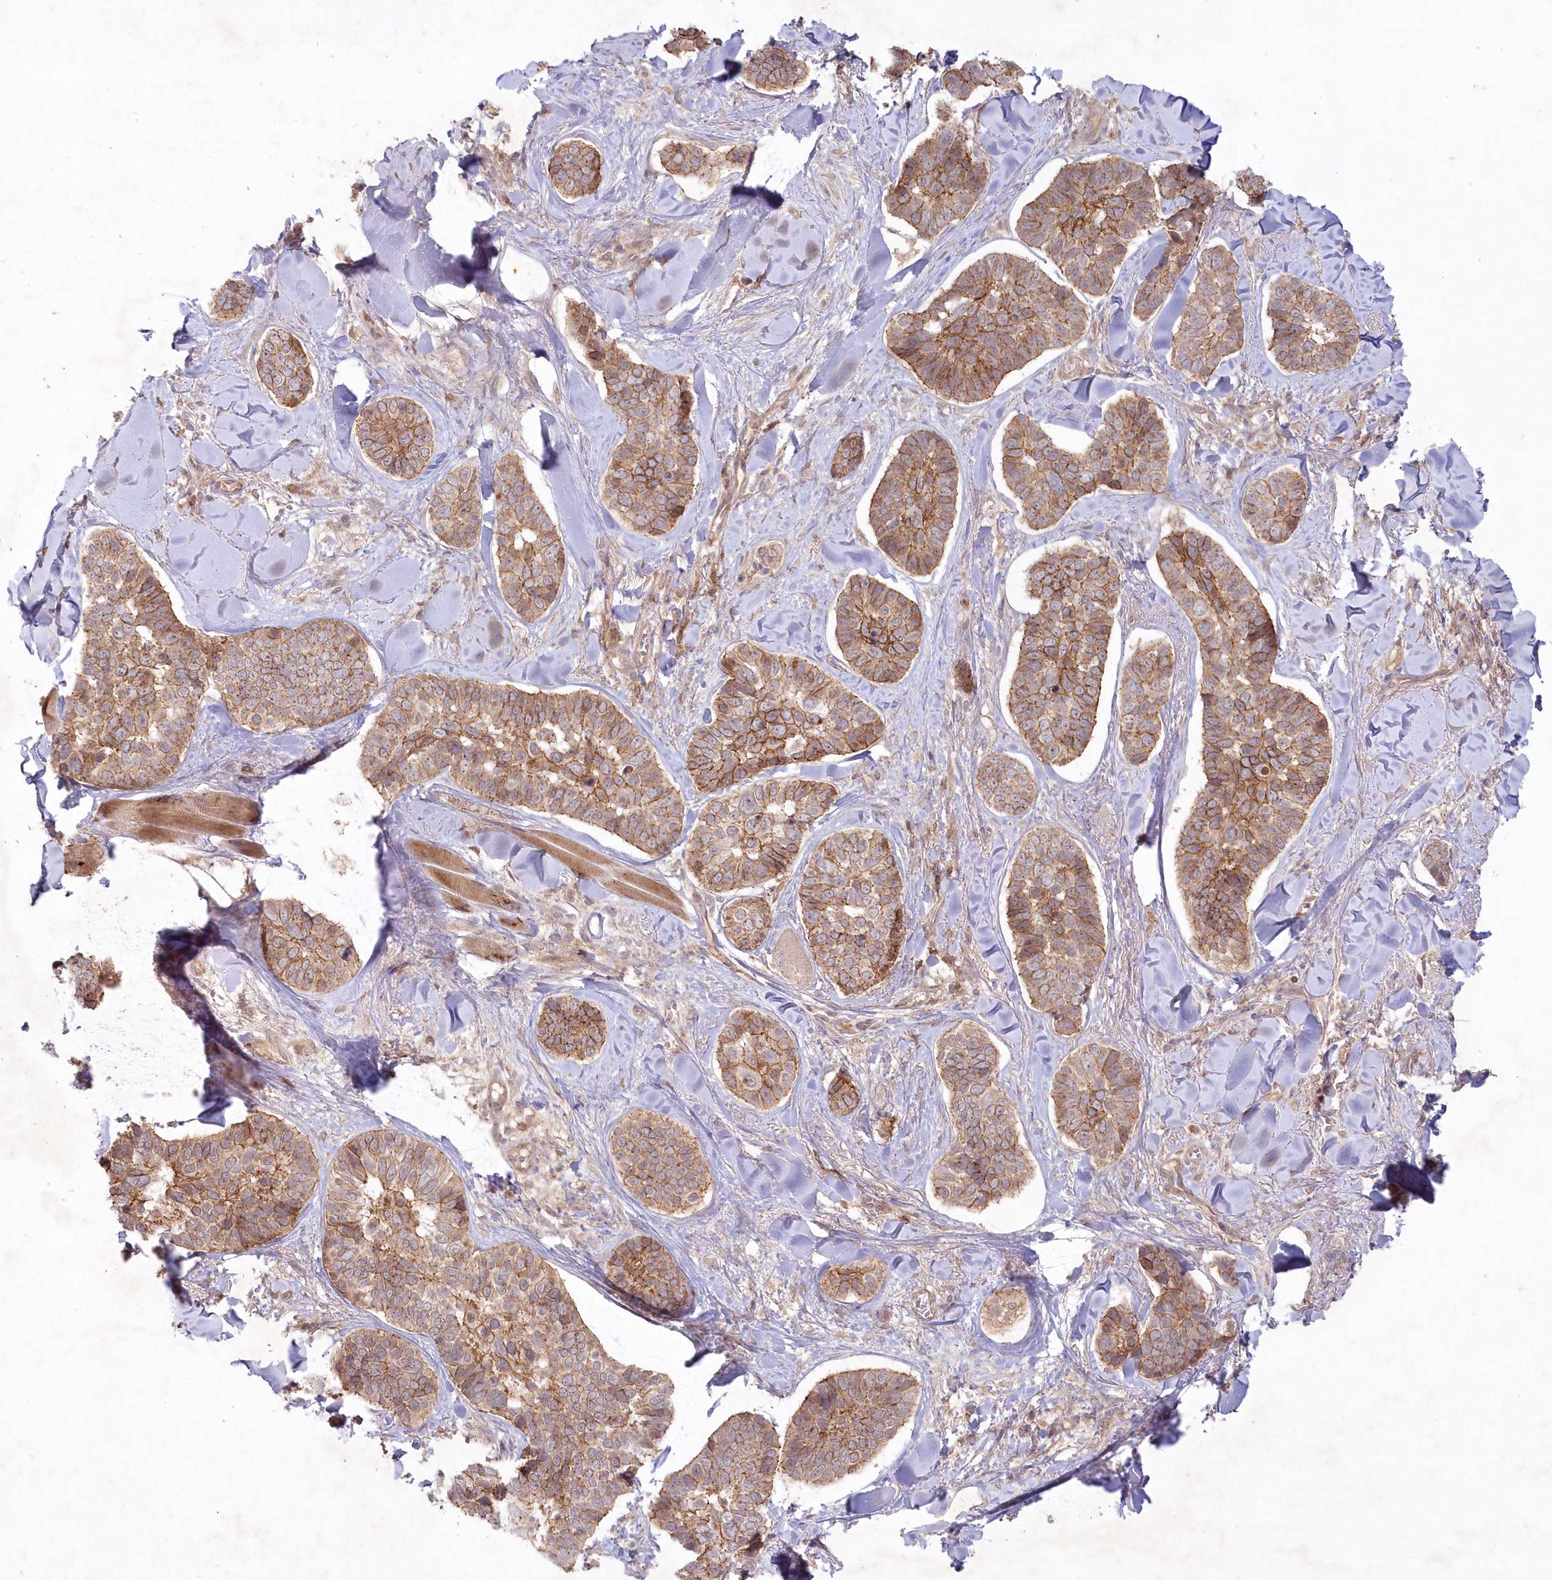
{"staining": {"intensity": "moderate", "quantity": ">75%", "location": "cytoplasmic/membranous"}, "tissue": "skin cancer", "cell_type": "Tumor cells", "image_type": "cancer", "snomed": [{"axis": "morphology", "description": "Basal cell carcinoma"}, {"axis": "topography", "description": "Skin"}], "caption": "Tumor cells demonstrate medium levels of moderate cytoplasmic/membranous expression in about >75% of cells in basal cell carcinoma (skin). (DAB (3,3'-diaminobenzidine) IHC with brightfield microscopy, high magnification).", "gene": "TOGARAM2", "patient": {"sex": "male", "age": 62}}